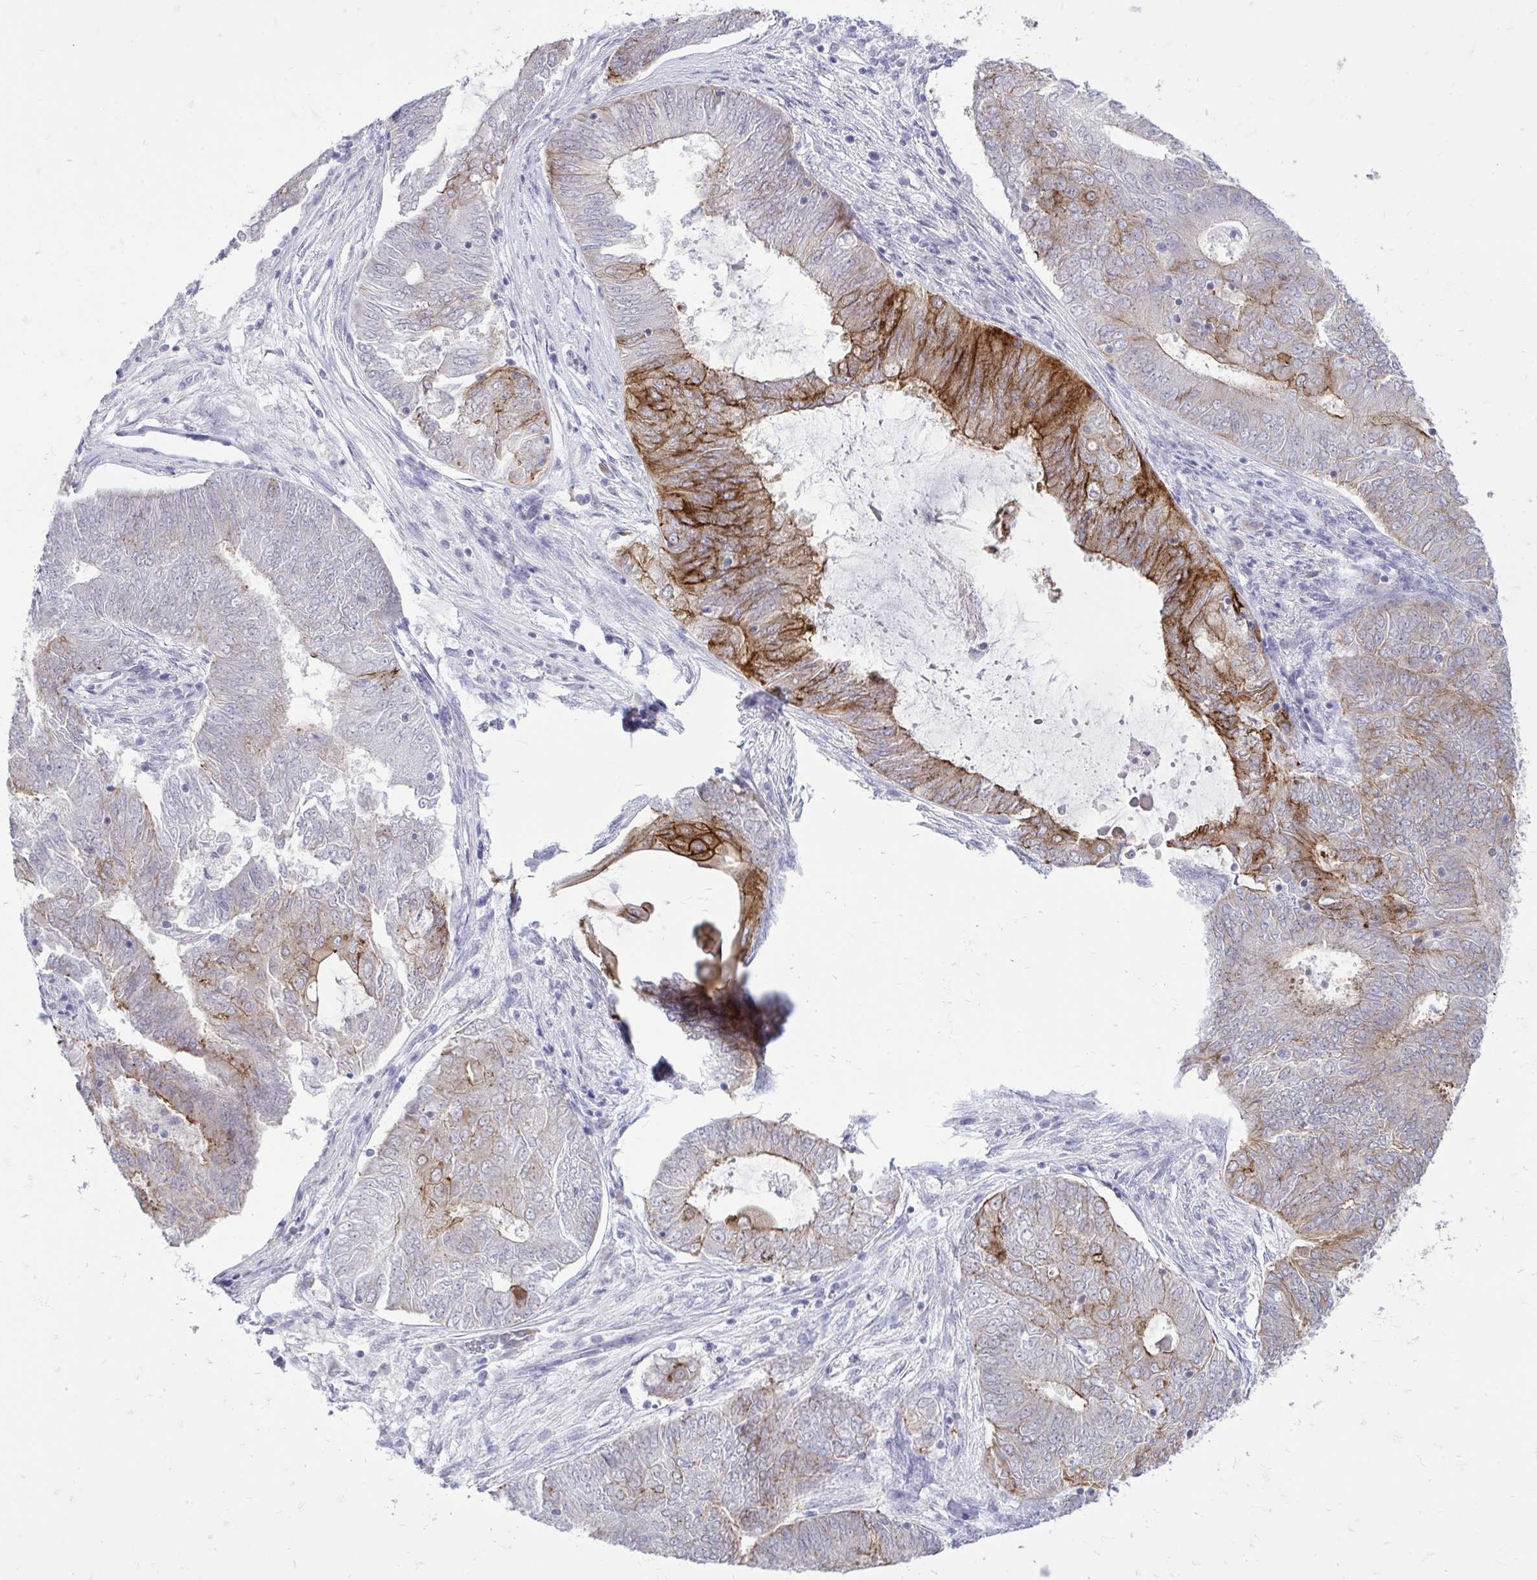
{"staining": {"intensity": "moderate", "quantity": "25%-75%", "location": "cytoplasmic/membranous"}, "tissue": "endometrial cancer", "cell_type": "Tumor cells", "image_type": "cancer", "snomed": [{"axis": "morphology", "description": "Adenocarcinoma, NOS"}, {"axis": "topography", "description": "Endometrium"}], "caption": "A high-resolution histopathology image shows immunohistochemistry (IHC) staining of endometrial cancer, which displays moderate cytoplasmic/membranous staining in approximately 25%-75% of tumor cells.", "gene": "SPTBN2", "patient": {"sex": "female", "age": 62}}